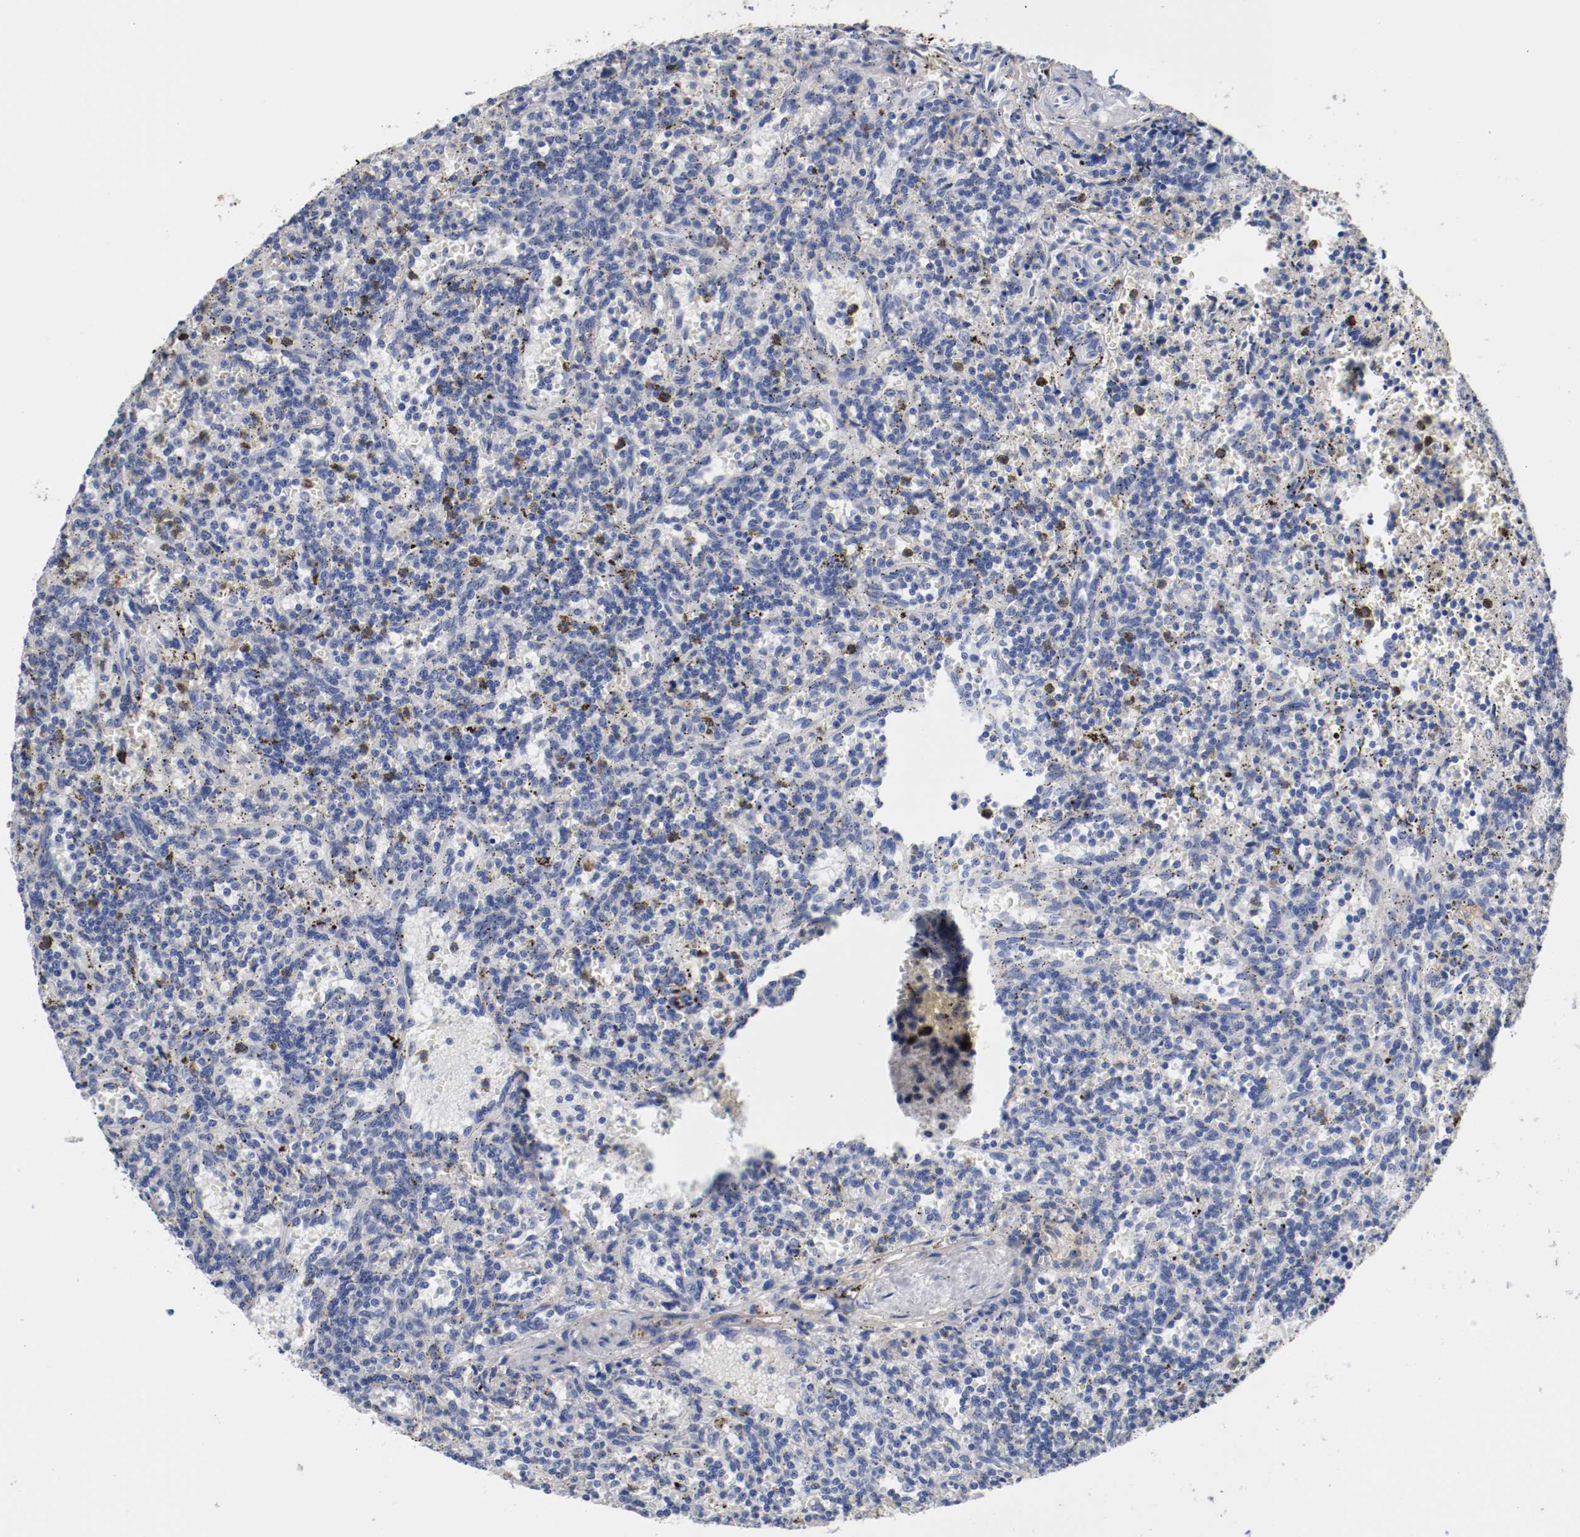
{"staining": {"intensity": "negative", "quantity": "none", "location": "none"}, "tissue": "lymphoma", "cell_type": "Tumor cells", "image_type": "cancer", "snomed": [{"axis": "morphology", "description": "Malignant lymphoma, non-Hodgkin's type, Low grade"}, {"axis": "topography", "description": "Spleen"}], "caption": "The image demonstrates no staining of tumor cells in lymphoma.", "gene": "TNC", "patient": {"sex": "male", "age": 73}}